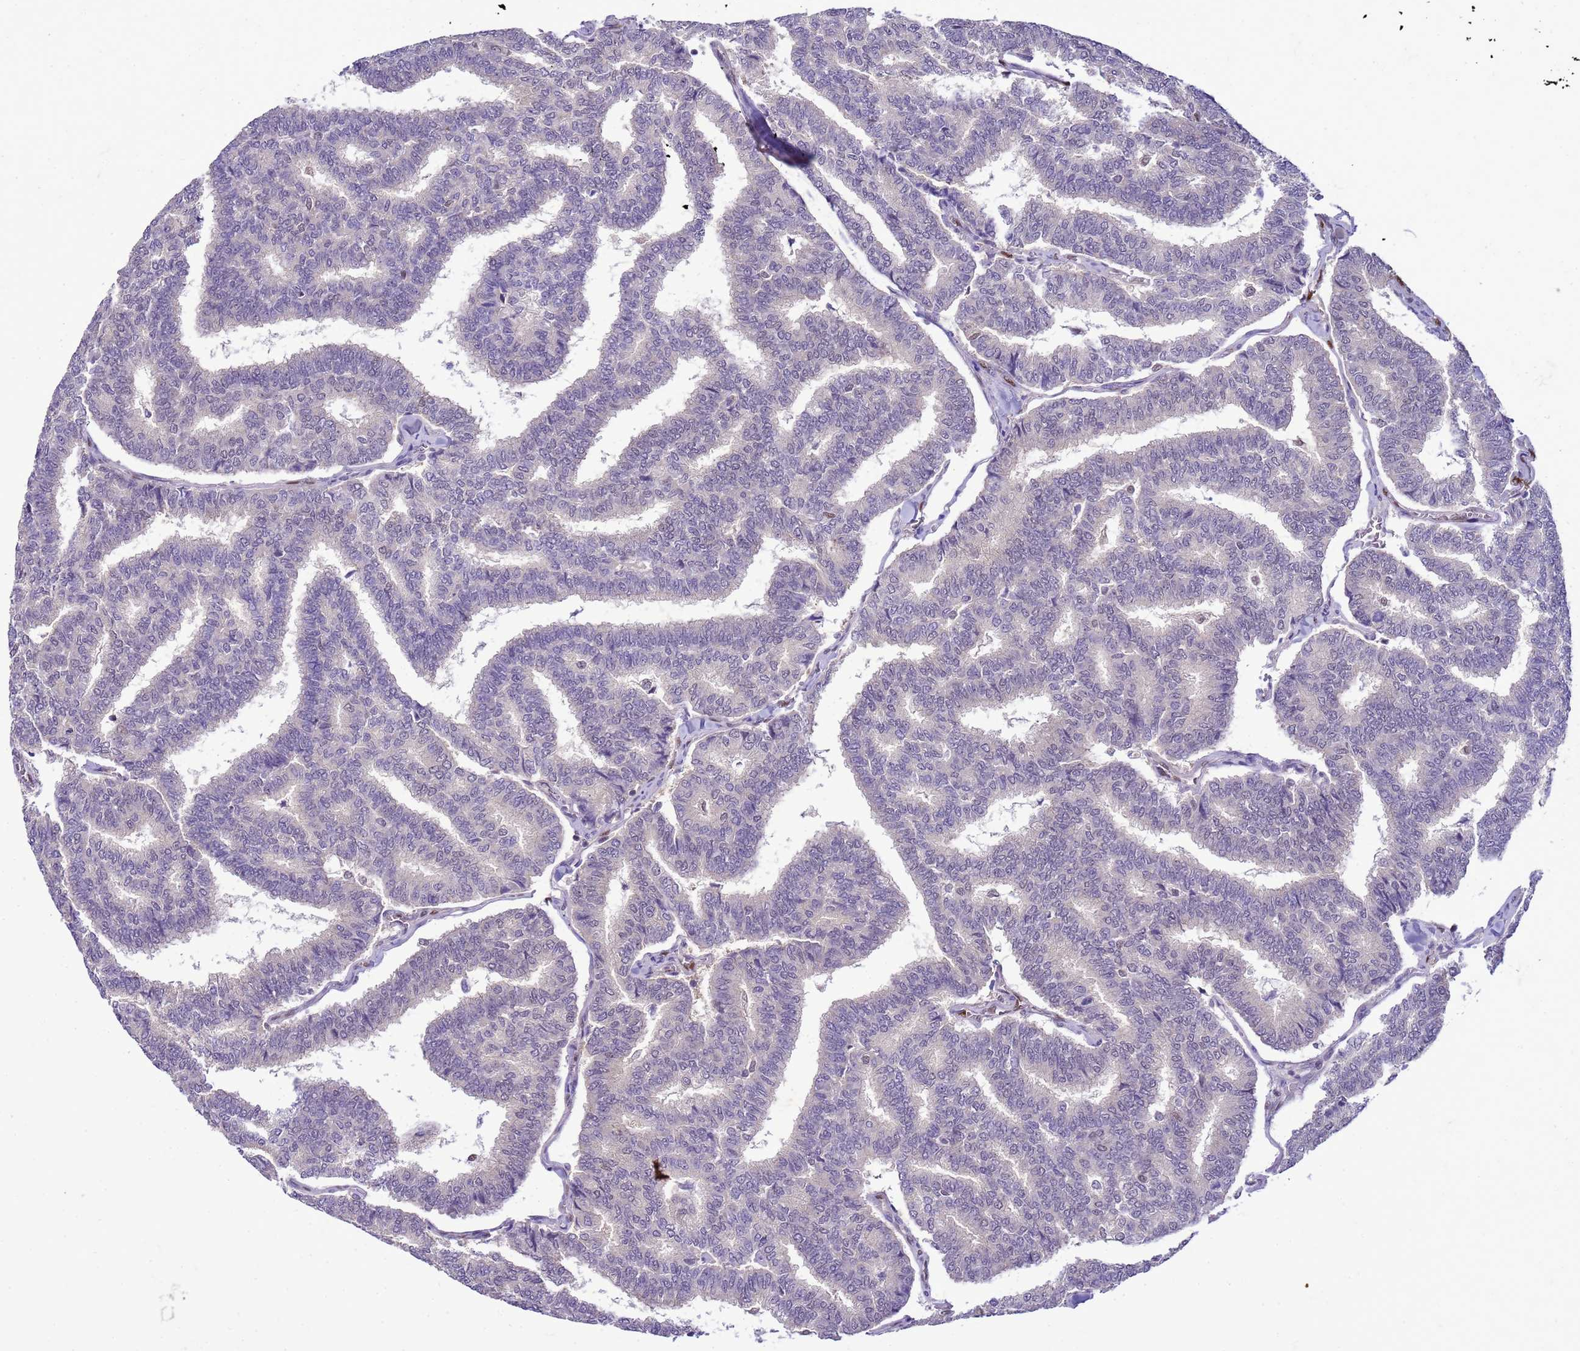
{"staining": {"intensity": "negative", "quantity": "none", "location": "none"}, "tissue": "thyroid cancer", "cell_type": "Tumor cells", "image_type": "cancer", "snomed": [{"axis": "morphology", "description": "Papillary adenocarcinoma, NOS"}, {"axis": "topography", "description": "Thyroid gland"}], "caption": "Image shows no protein expression in tumor cells of thyroid cancer tissue.", "gene": "DDI2", "patient": {"sex": "female", "age": 35}}